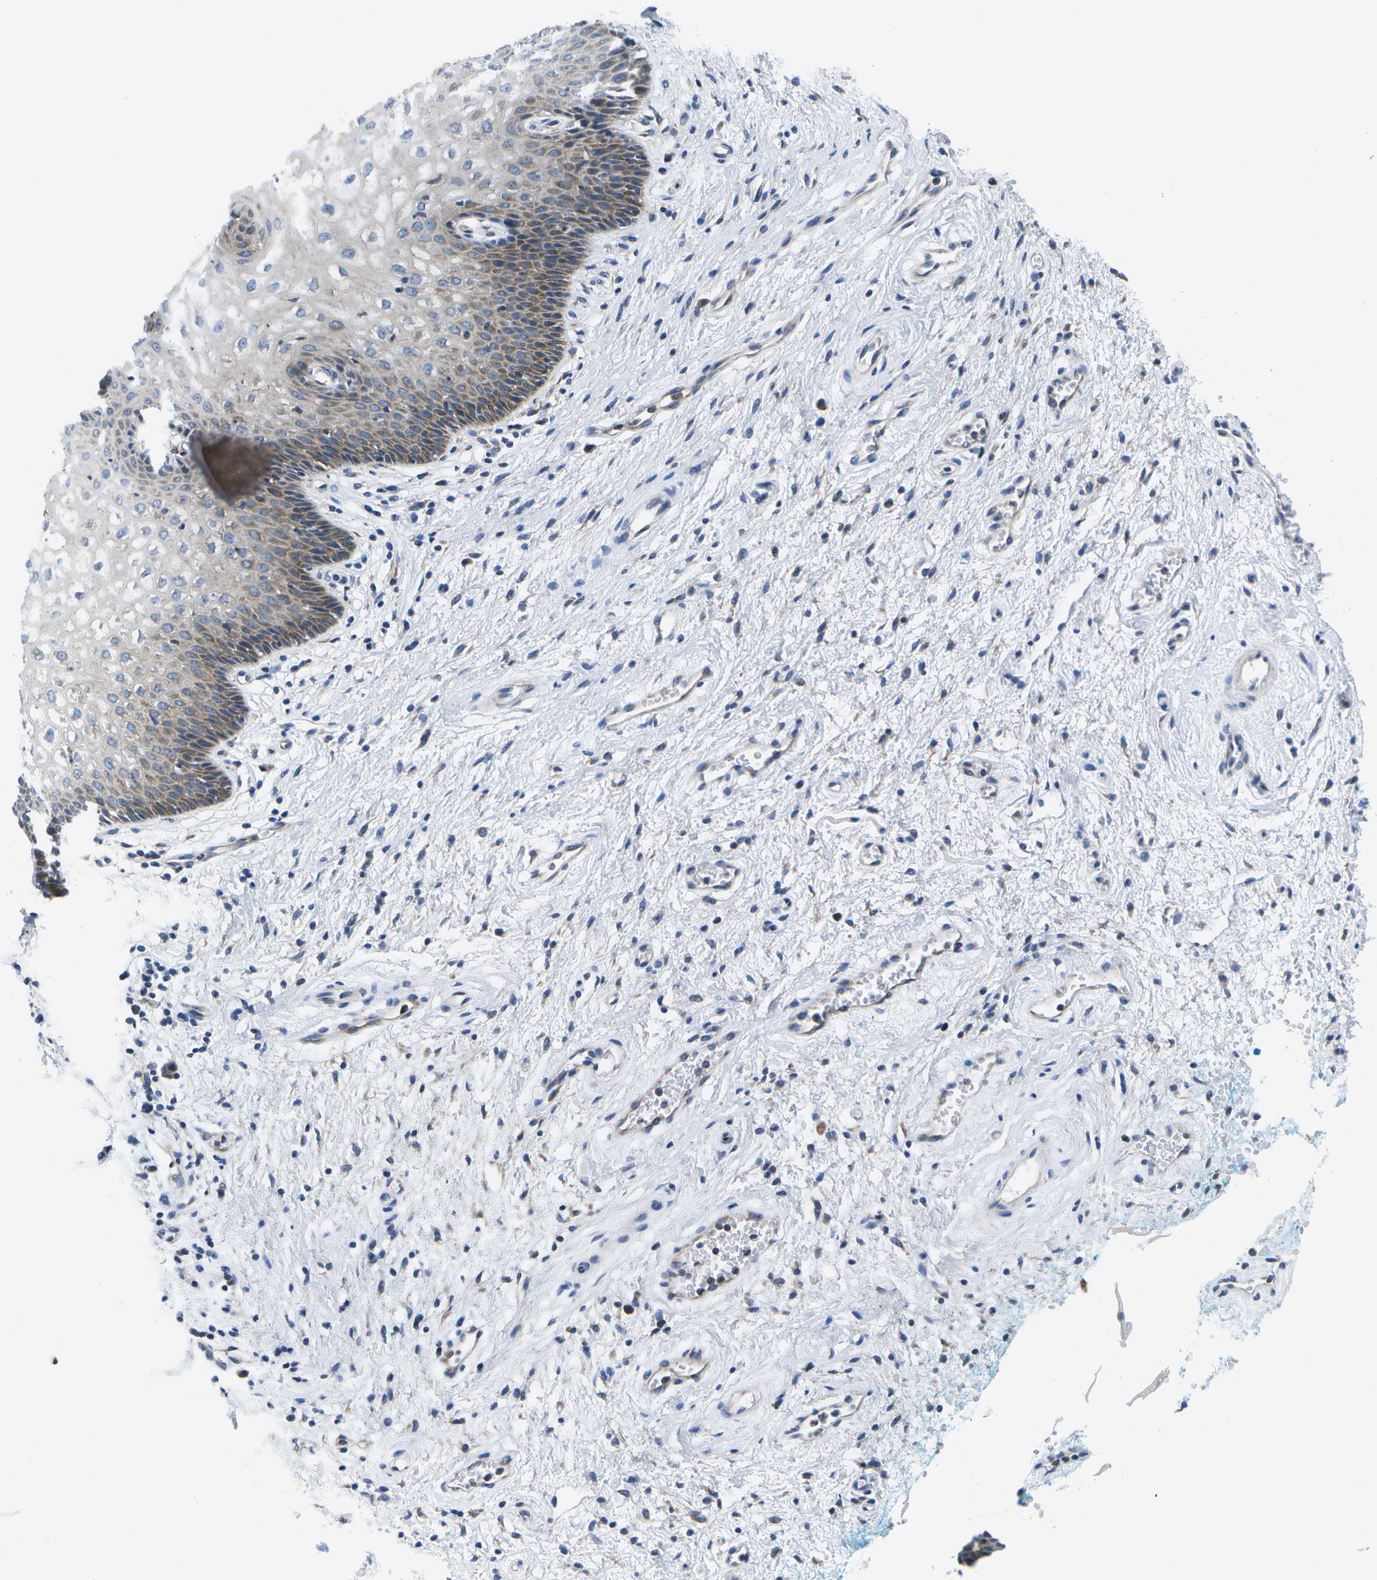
{"staining": {"intensity": "moderate", "quantity": "<25%", "location": "cytoplasmic/membranous"}, "tissue": "vagina", "cell_type": "Squamous epithelial cells", "image_type": "normal", "snomed": [{"axis": "morphology", "description": "Normal tissue, NOS"}, {"axis": "topography", "description": "Vagina"}], "caption": "Protein staining of normal vagina demonstrates moderate cytoplasmic/membranous expression in approximately <25% of squamous epithelial cells. (DAB (3,3'-diaminobenzidine) IHC, brown staining for protein, blue staining for nuclei).", "gene": "GDF5", "patient": {"sex": "female", "age": 34}}